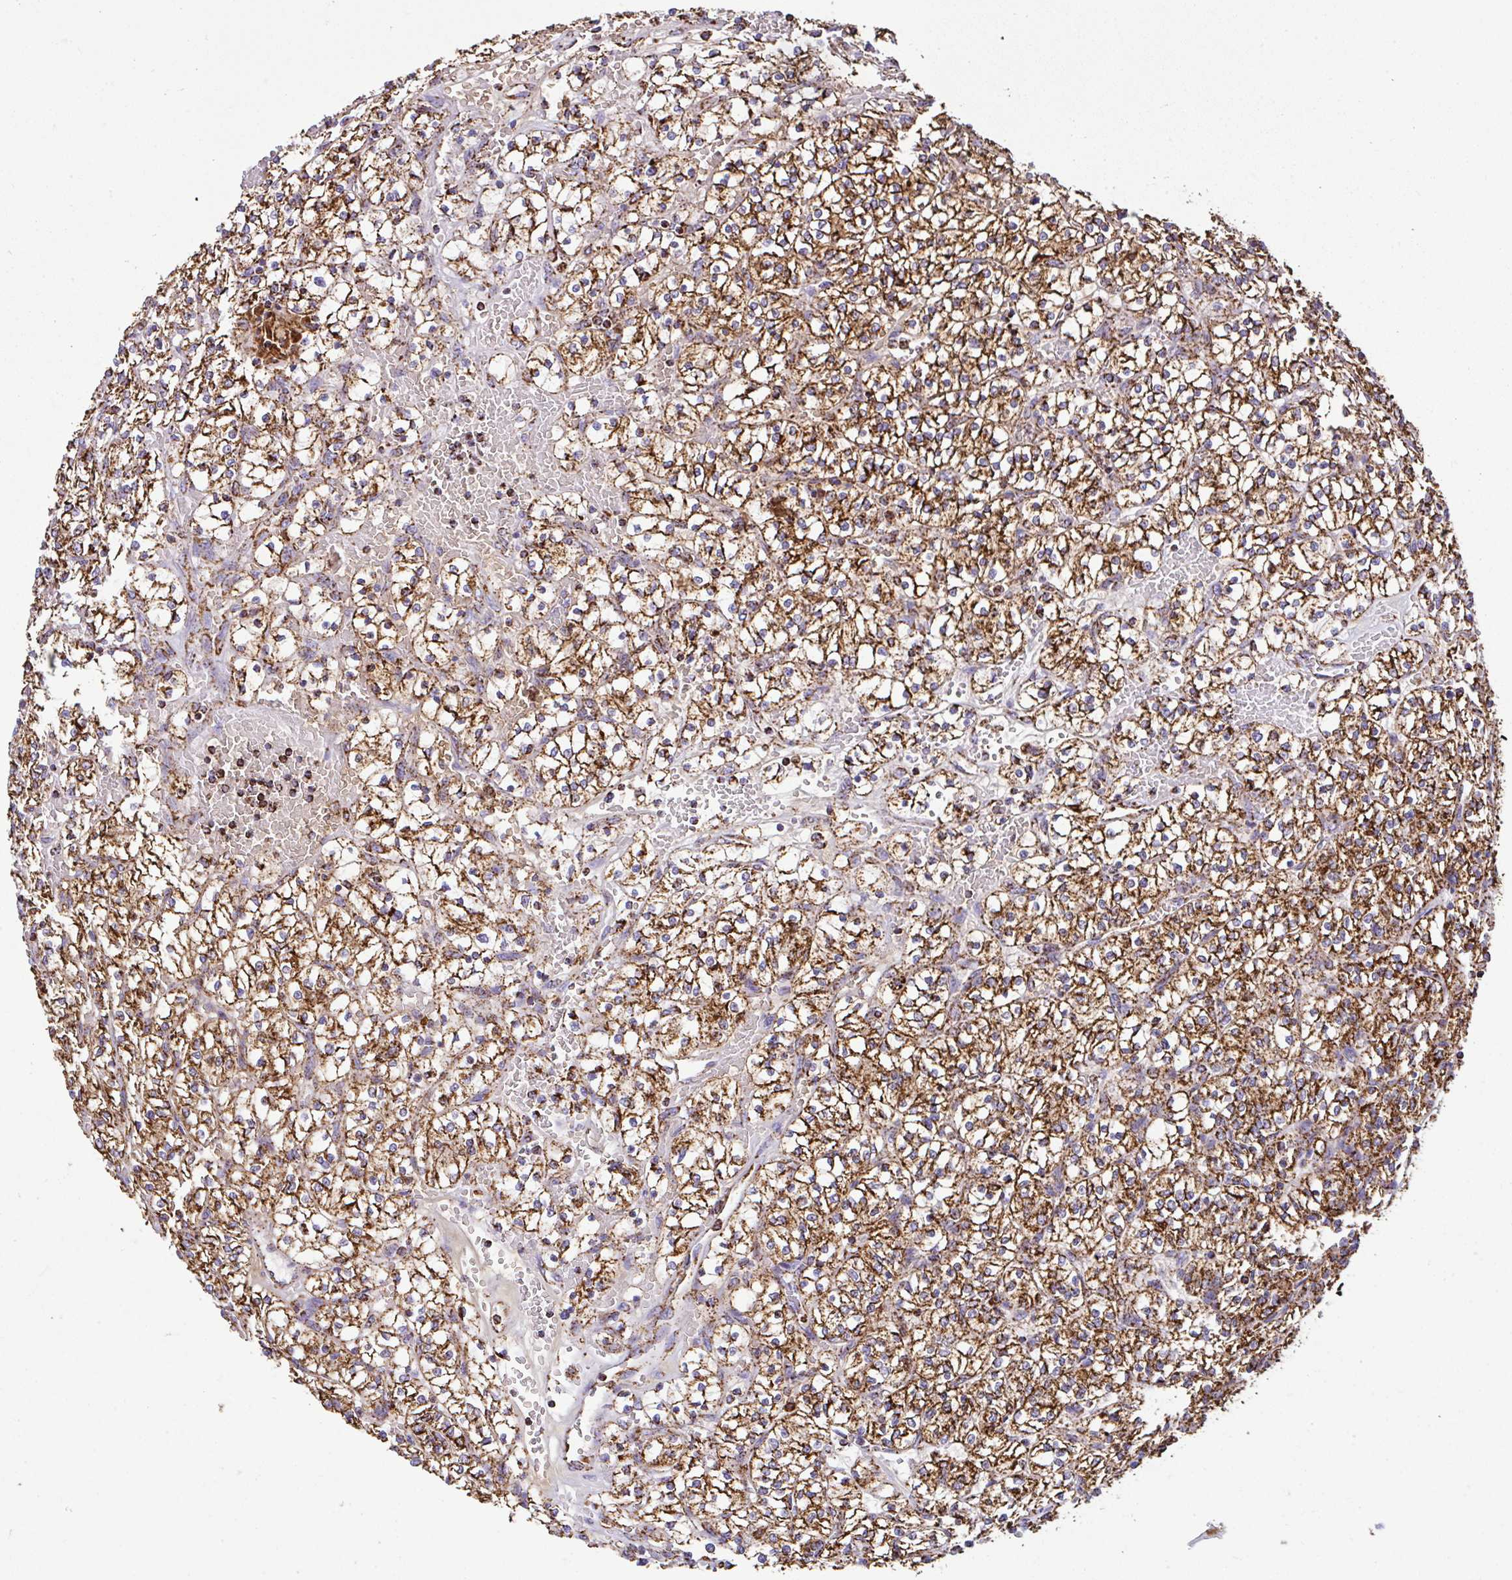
{"staining": {"intensity": "strong", "quantity": ">75%", "location": "cytoplasmic/membranous"}, "tissue": "renal cancer", "cell_type": "Tumor cells", "image_type": "cancer", "snomed": [{"axis": "morphology", "description": "Adenocarcinoma, NOS"}, {"axis": "topography", "description": "Kidney"}], "caption": "Human renal cancer stained with a brown dye shows strong cytoplasmic/membranous positive expression in about >75% of tumor cells.", "gene": "ANKRD33B", "patient": {"sex": "female", "age": 64}}